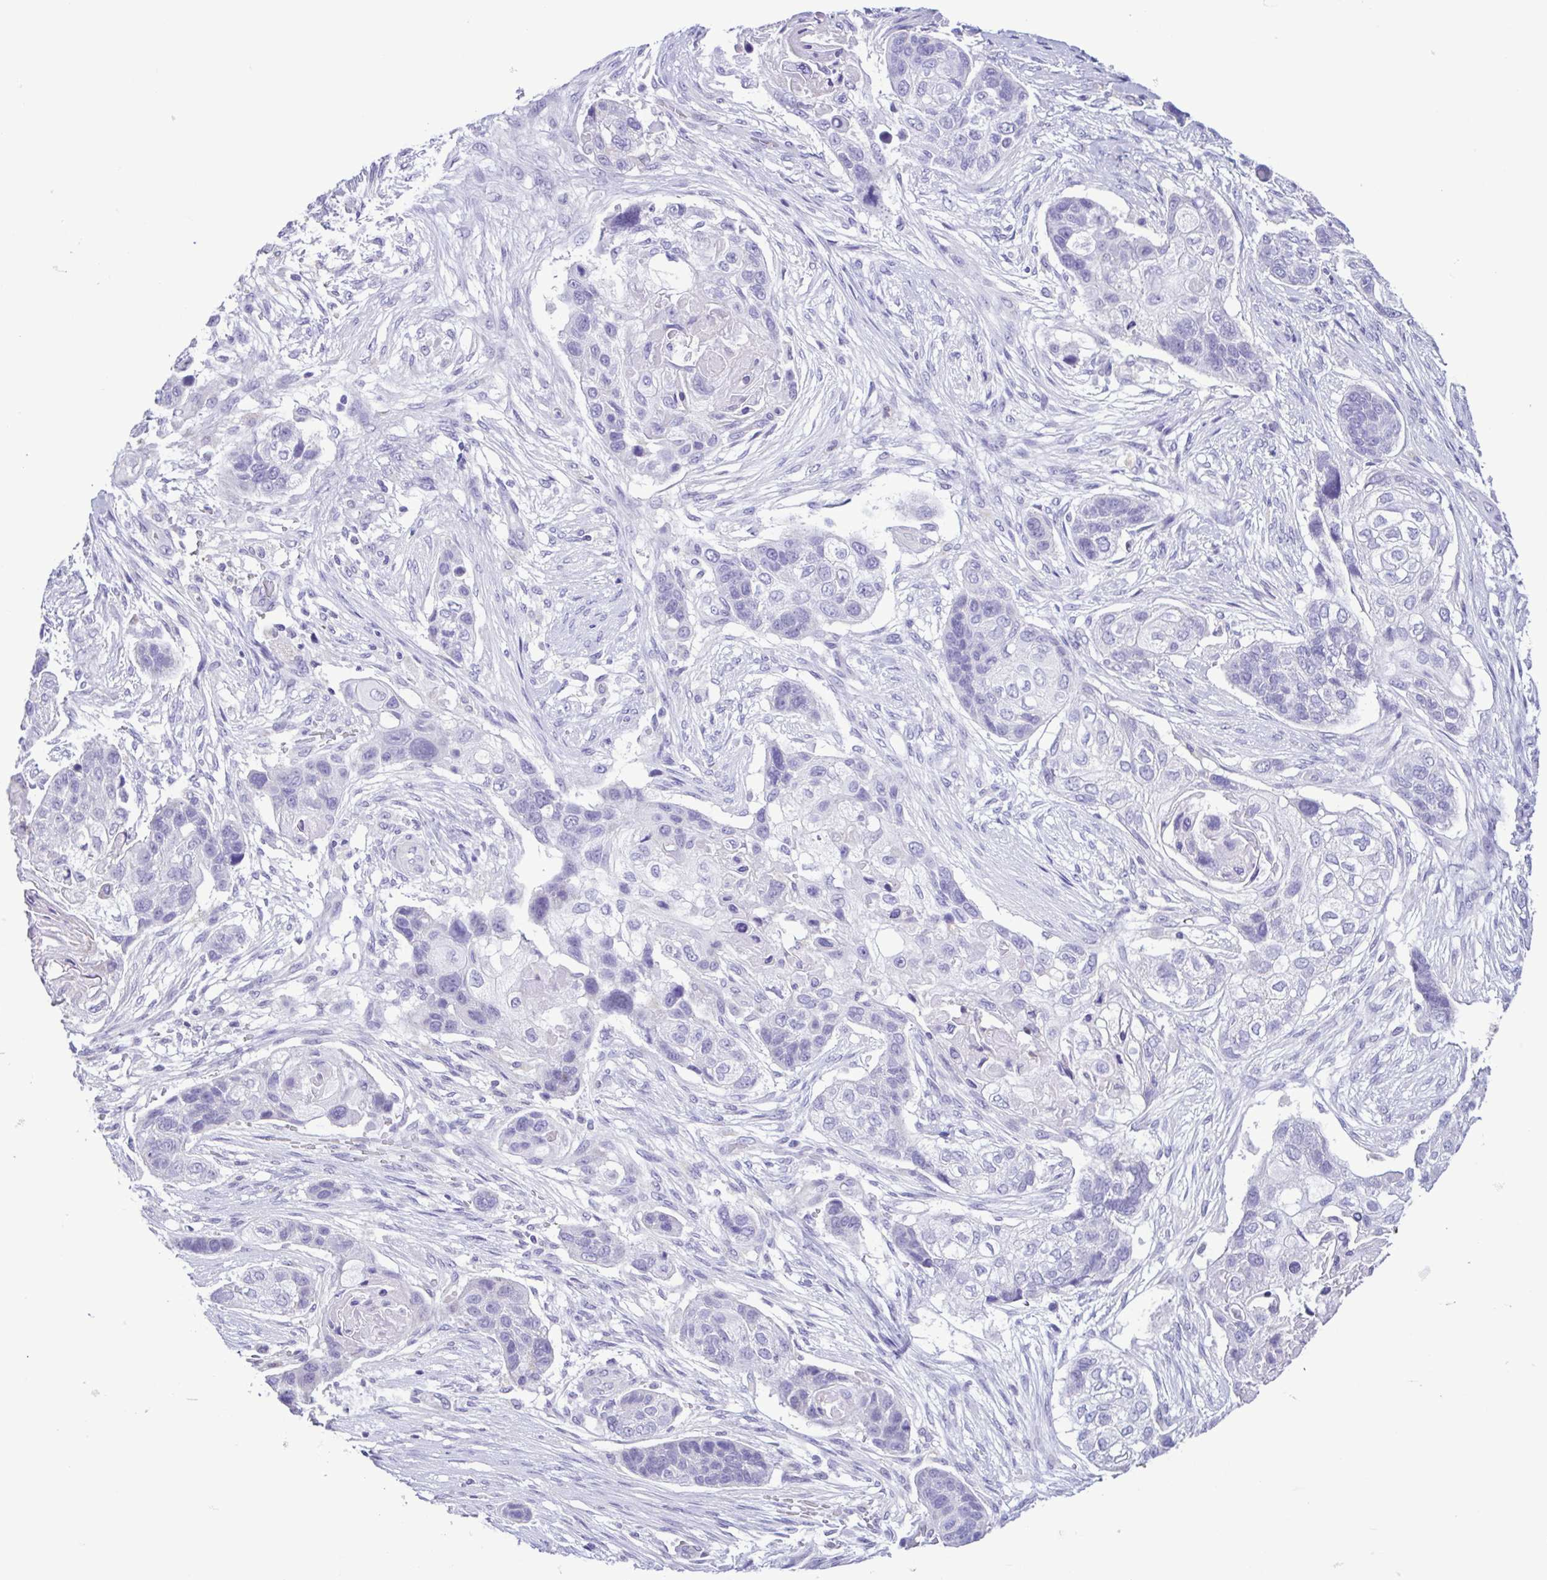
{"staining": {"intensity": "negative", "quantity": "none", "location": "none"}, "tissue": "lung cancer", "cell_type": "Tumor cells", "image_type": "cancer", "snomed": [{"axis": "morphology", "description": "Squamous cell carcinoma, NOS"}, {"axis": "topography", "description": "Lung"}], "caption": "Tumor cells show no significant staining in squamous cell carcinoma (lung).", "gene": "CBY2", "patient": {"sex": "male", "age": 69}}